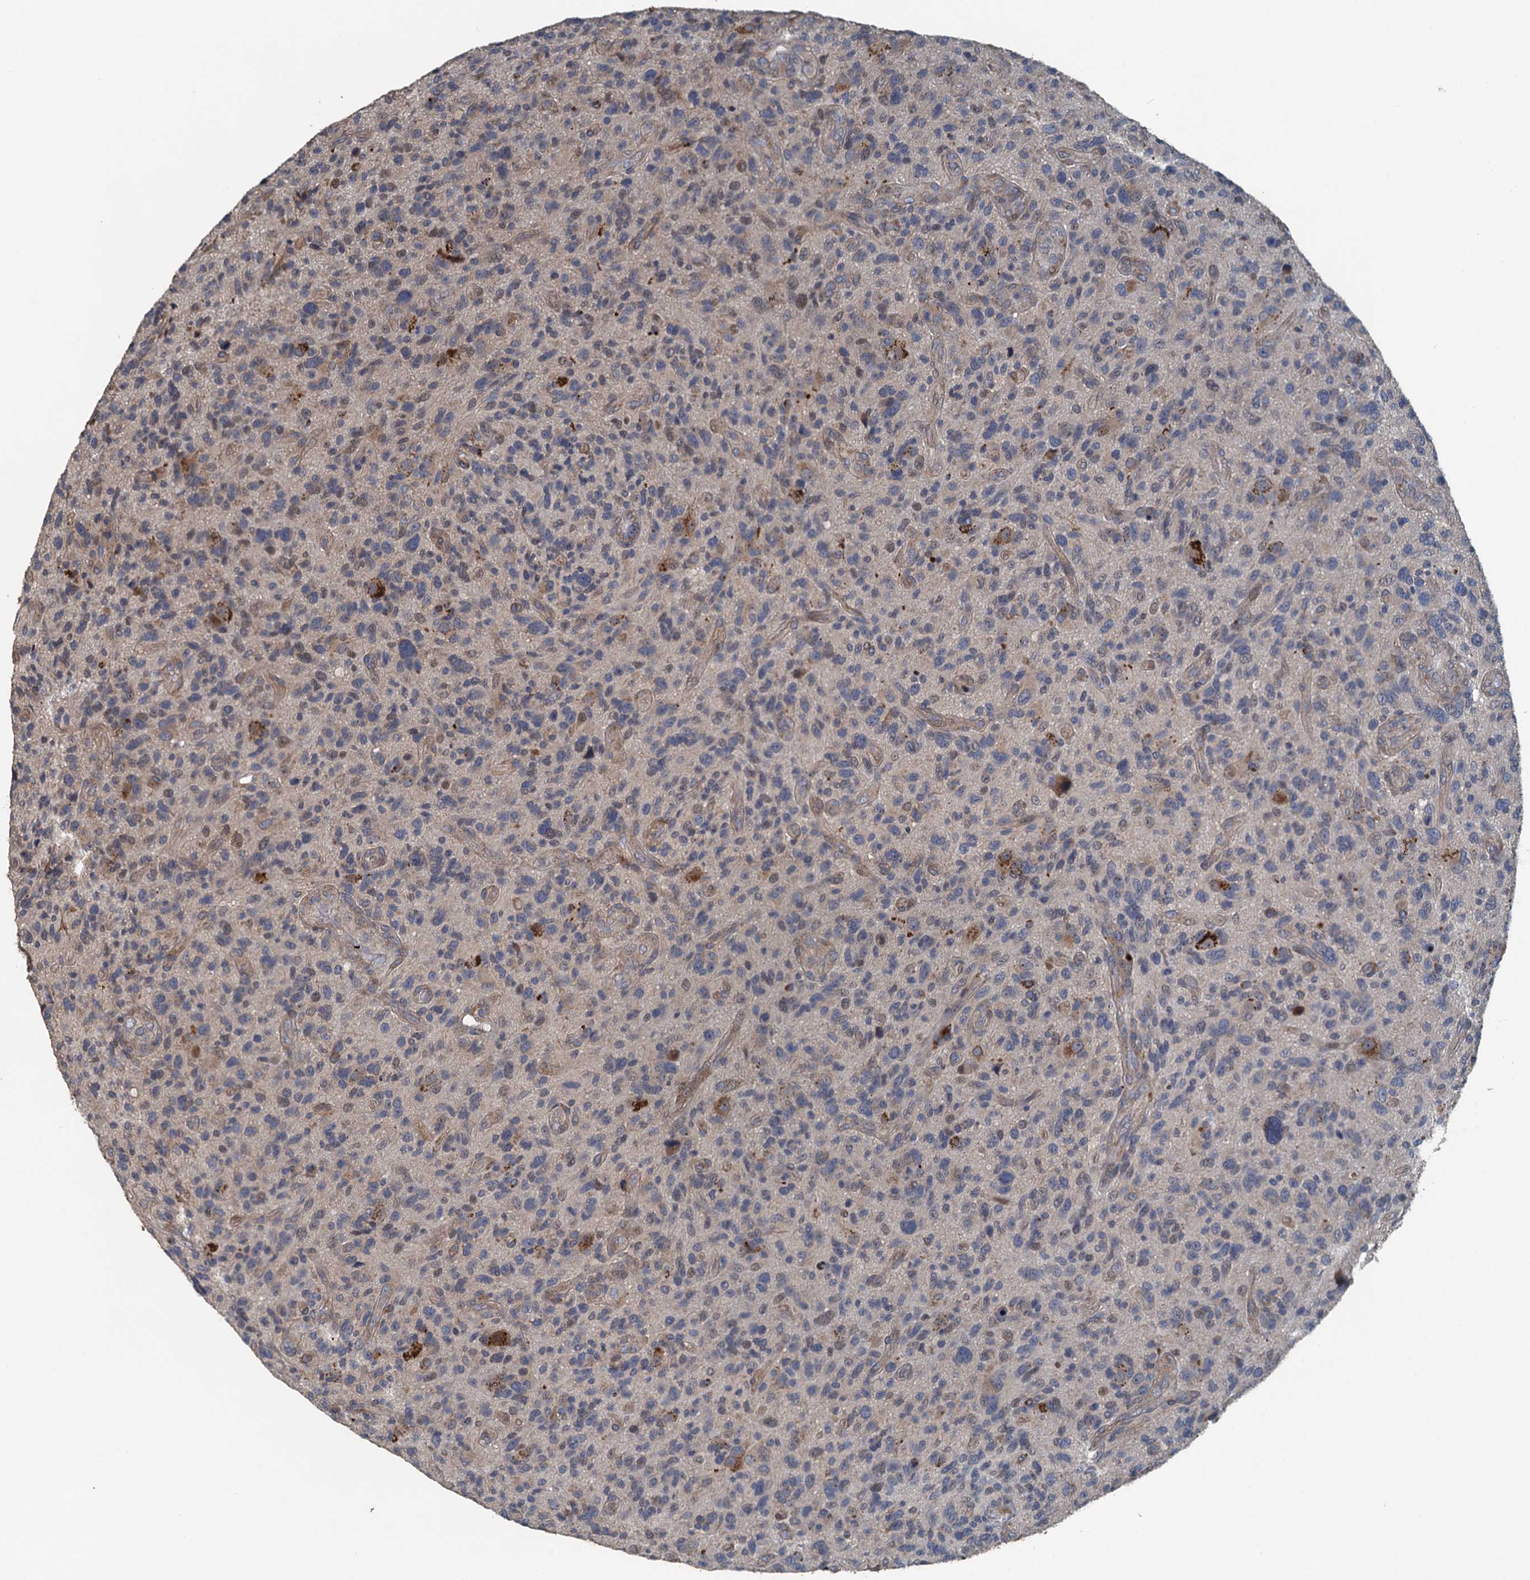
{"staining": {"intensity": "negative", "quantity": "none", "location": "none"}, "tissue": "glioma", "cell_type": "Tumor cells", "image_type": "cancer", "snomed": [{"axis": "morphology", "description": "Glioma, malignant, High grade"}, {"axis": "topography", "description": "Brain"}], "caption": "Immunohistochemistry (IHC) micrograph of neoplastic tissue: human glioma stained with DAB (3,3'-diaminobenzidine) reveals no significant protein positivity in tumor cells. The staining was performed using DAB to visualize the protein expression in brown, while the nuclei were stained in blue with hematoxylin (Magnification: 20x).", "gene": "AGRN", "patient": {"sex": "male", "age": 47}}